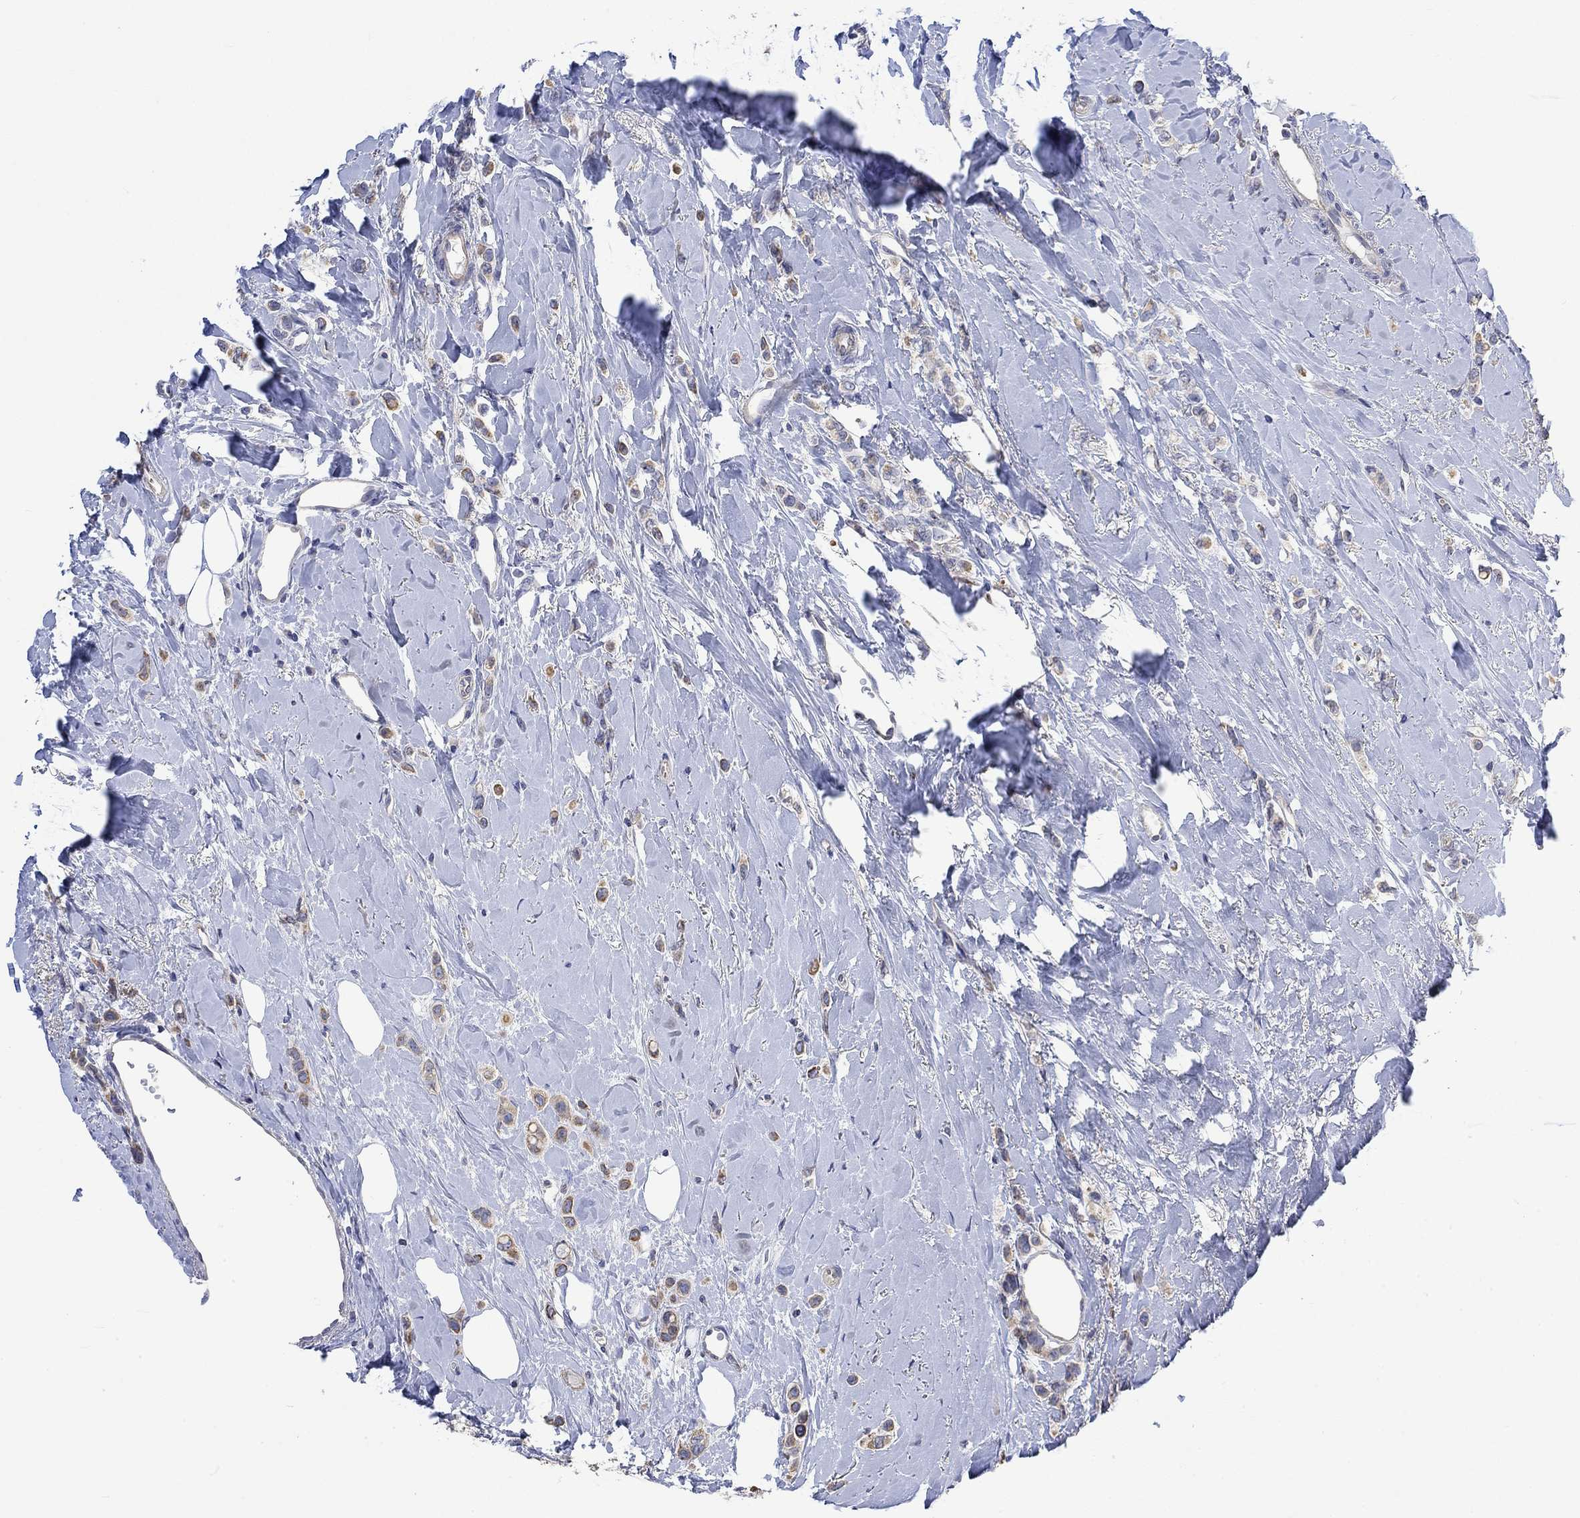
{"staining": {"intensity": "weak", "quantity": ">75%", "location": "cytoplasmic/membranous"}, "tissue": "breast cancer", "cell_type": "Tumor cells", "image_type": "cancer", "snomed": [{"axis": "morphology", "description": "Lobular carcinoma"}, {"axis": "topography", "description": "Breast"}], "caption": "Immunohistochemistry (IHC) histopathology image of neoplastic tissue: human breast cancer stained using immunohistochemistry (IHC) demonstrates low levels of weak protein expression localized specifically in the cytoplasmic/membranous of tumor cells, appearing as a cytoplasmic/membranous brown color.", "gene": "AGRP", "patient": {"sex": "female", "age": 66}}